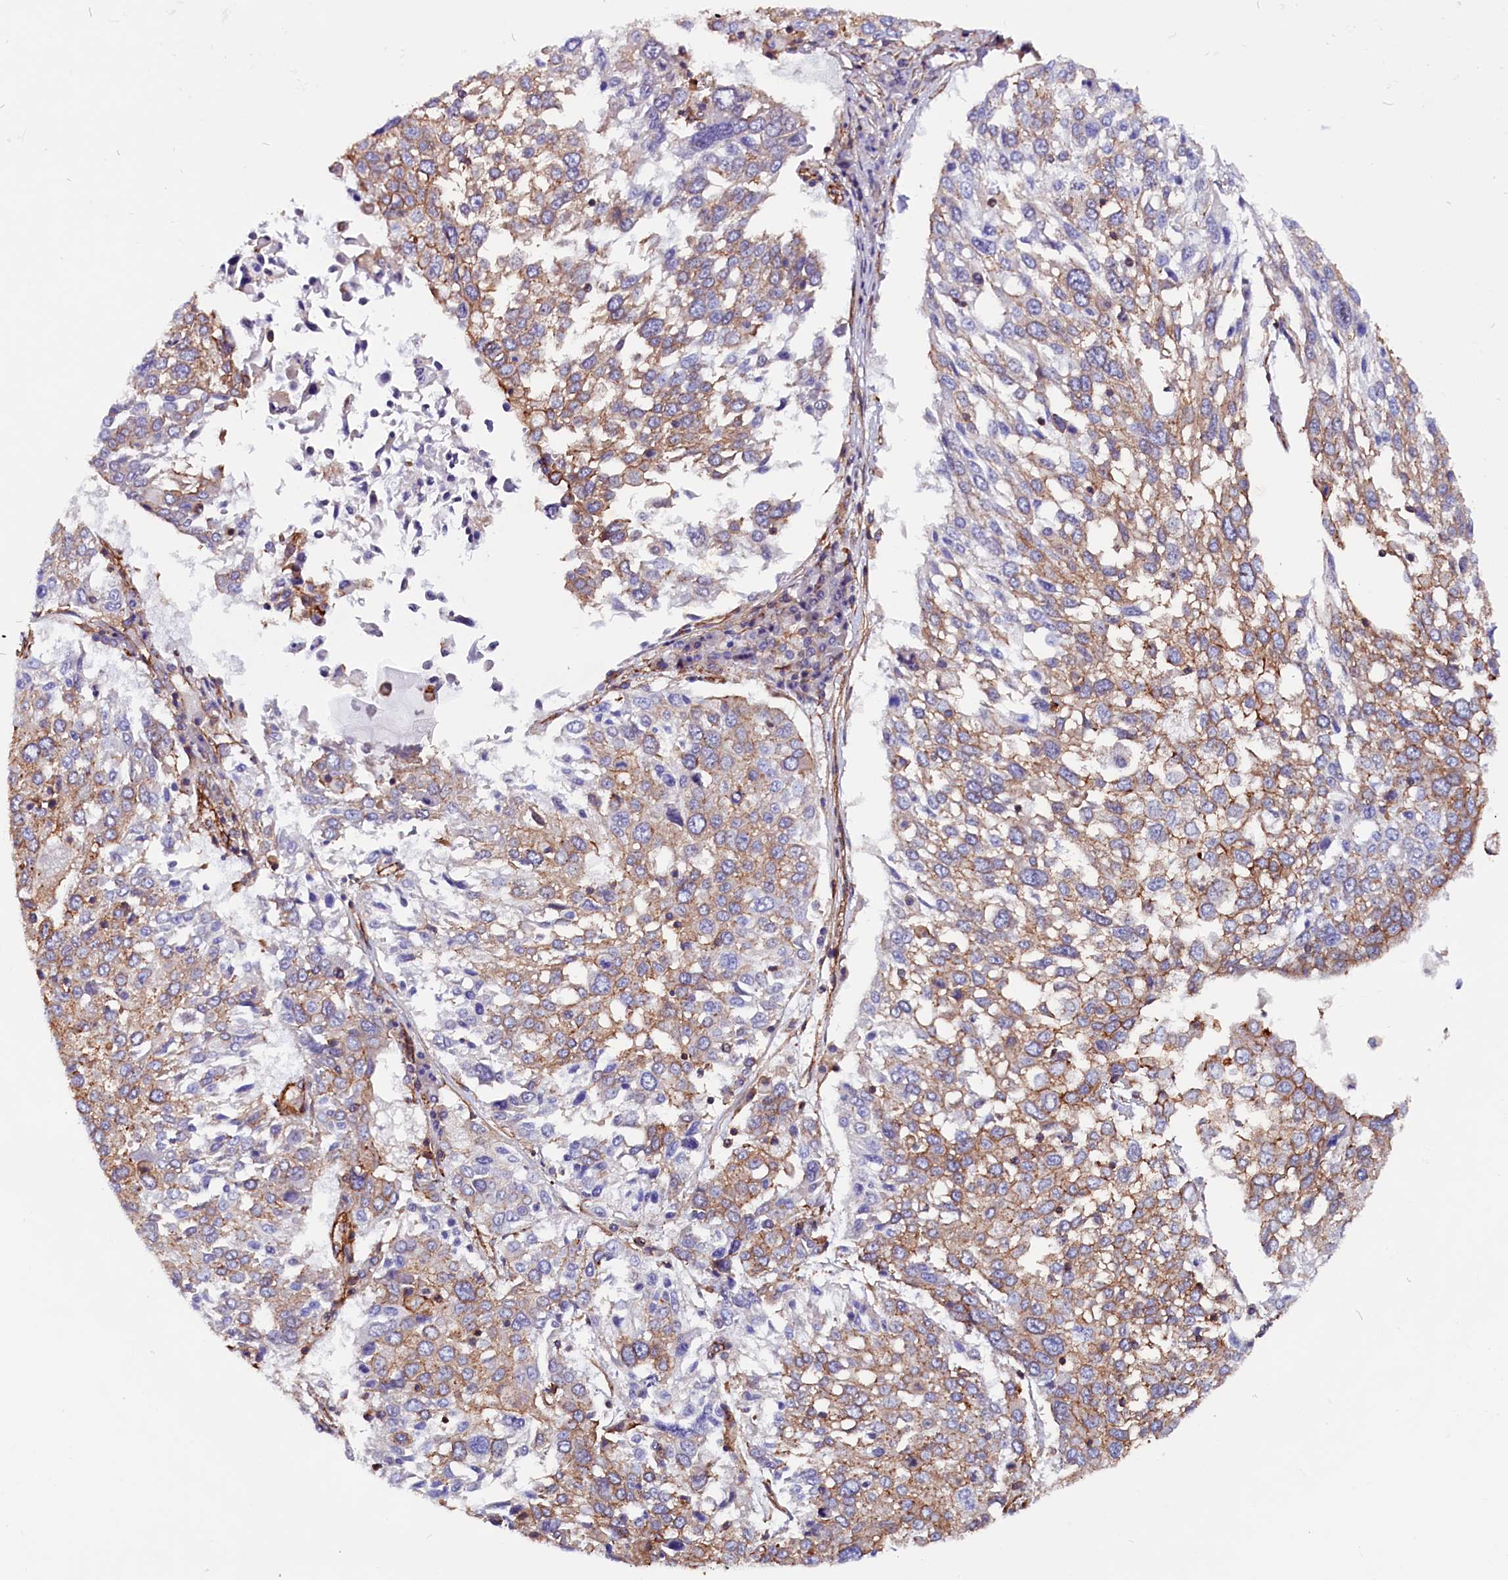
{"staining": {"intensity": "moderate", "quantity": "25%-75%", "location": "cytoplasmic/membranous"}, "tissue": "lung cancer", "cell_type": "Tumor cells", "image_type": "cancer", "snomed": [{"axis": "morphology", "description": "Squamous cell carcinoma, NOS"}, {"axis": "topography", "description": "Lung"}], "caption": "Lung cancer (squamous cell carcinoma) stained with a brown dye exhibits moderate cytoplasmic/membranous positive staining in approximately 25%-75% of tumor cells.", "gene": "ZNF749", "patient": {"sex": "male", "age": 65}}